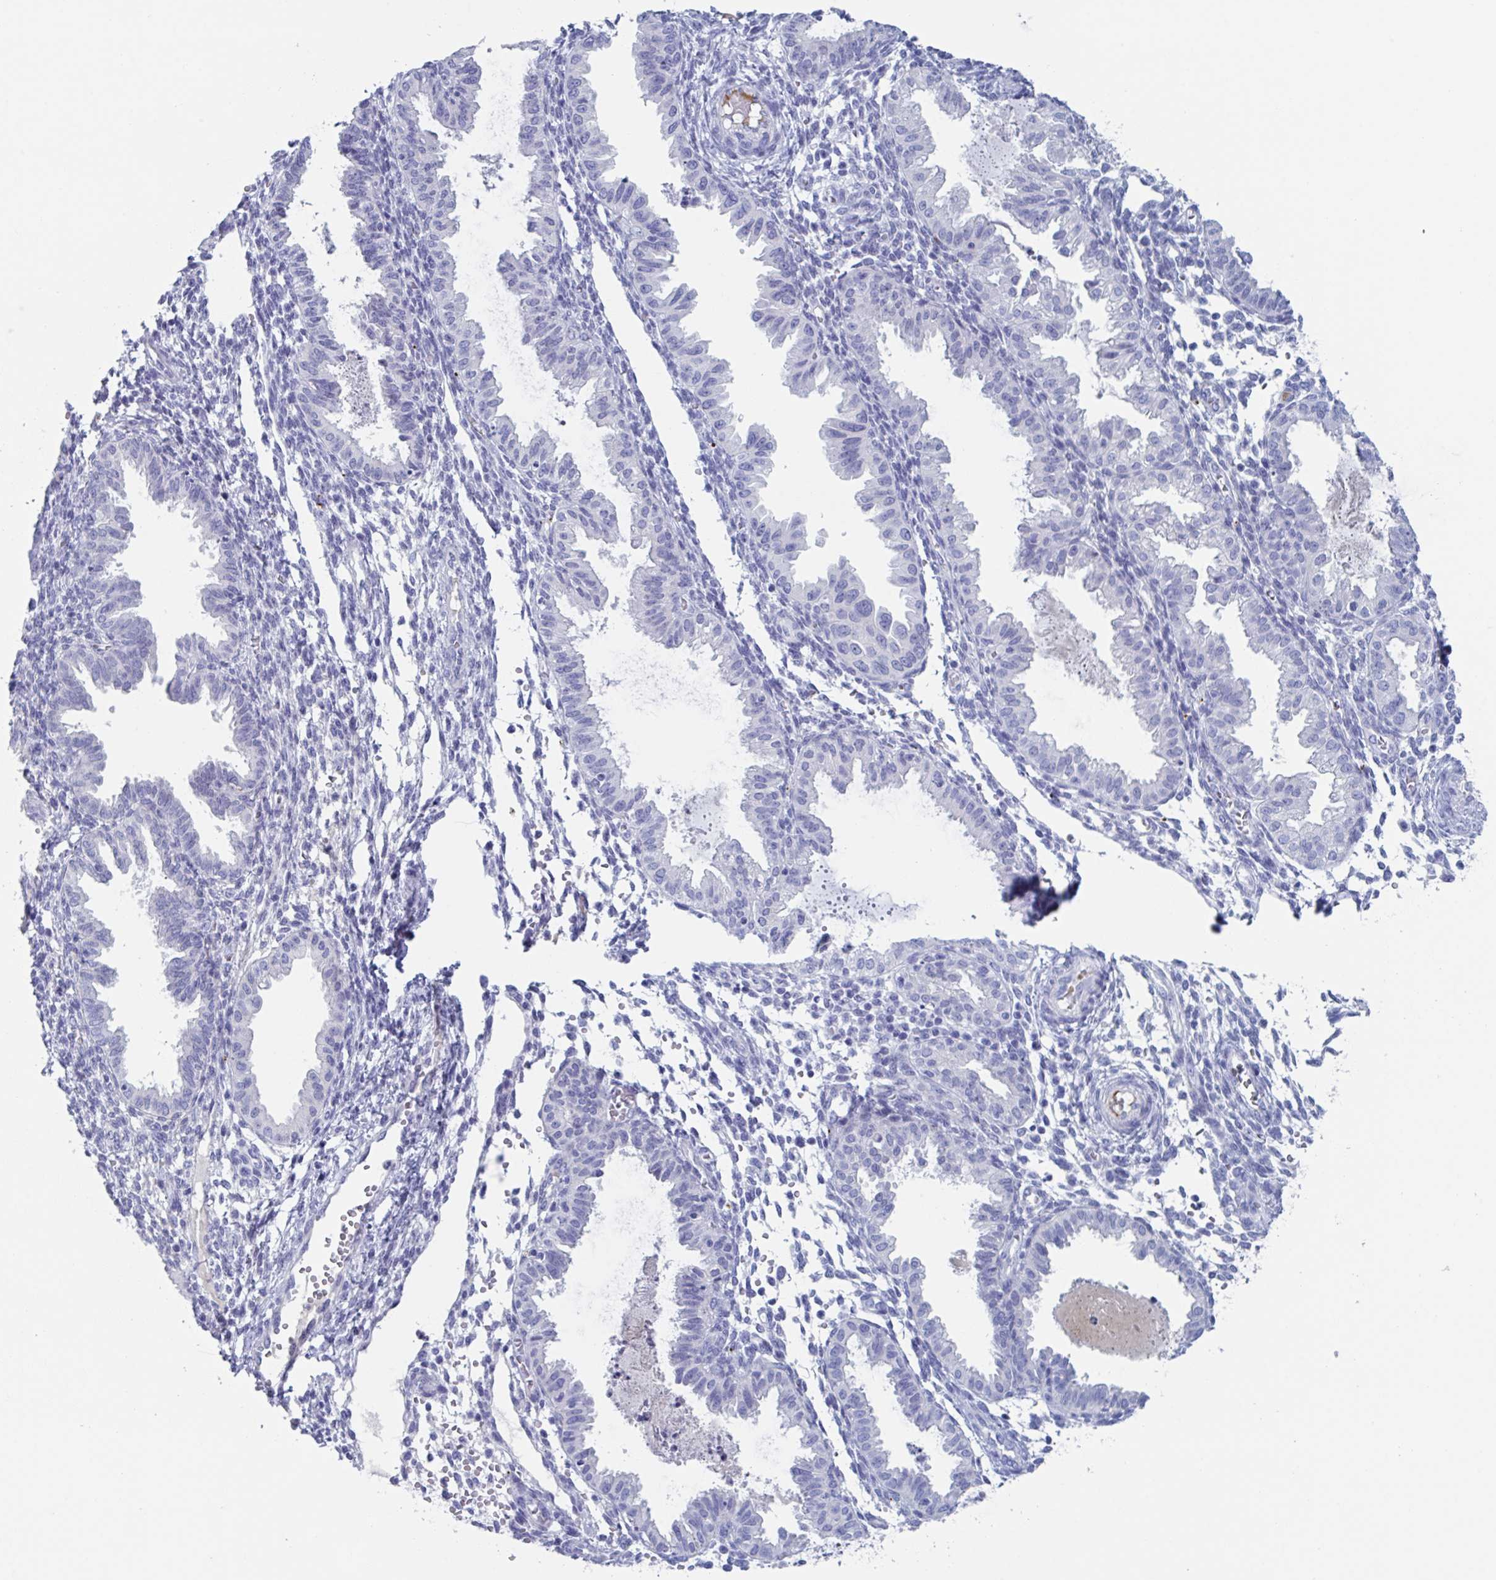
{"staining": {"intensity": "negative", "quantity": "none", "location": "none"}, "tissue": "endometrium", "cell_type": "Cells in endometrial stroma", "image_type": "normal", "snomed": [{"axis": "morphology", "description": "Normal tissue, NOS"}, {"axis": "topography", "description": "Endometrium"}], "caption": "There is no significant positivity in cells in endometrial stroma of endometrium.", "gene": "NT5C3B", "patient": {"sex": "female", "age": 33}}